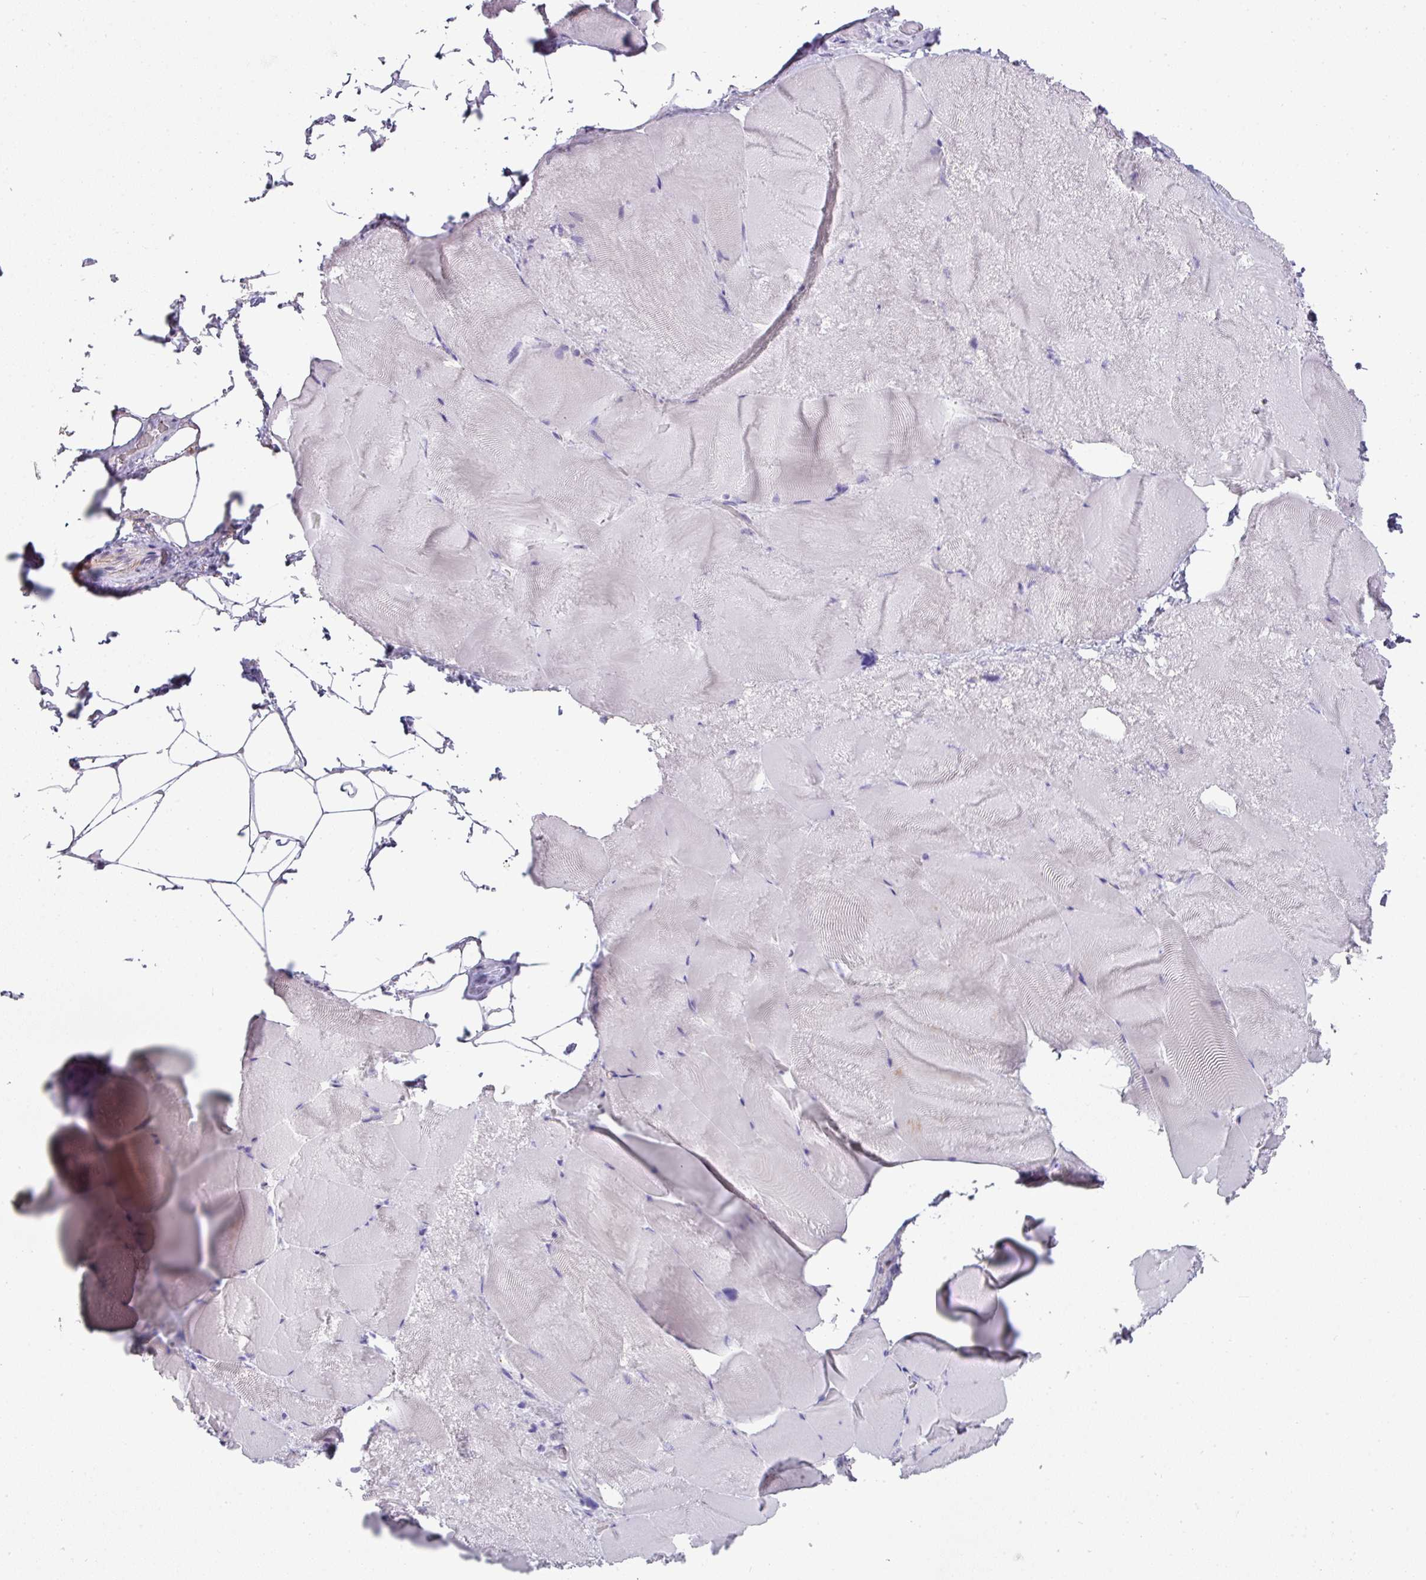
{"staining": {"intensity": "negative", "quantity": "none", "location": "none"}, "tissue": "skeletal muscle", "cell_type": "Myocytes", "image_type": "normal", "snomed": [{"axis": "morphology", "description": "Normal tissue, NOS"}, {"axis": "topography", "description": "Skeletal muscle"}], "caption": "This is an IHC histopathology image of unremarkable human skeletal muscle. There is no expression in myocytes.", "gene": "FGF17", "patient": {"sex": "female", "age": 64}}